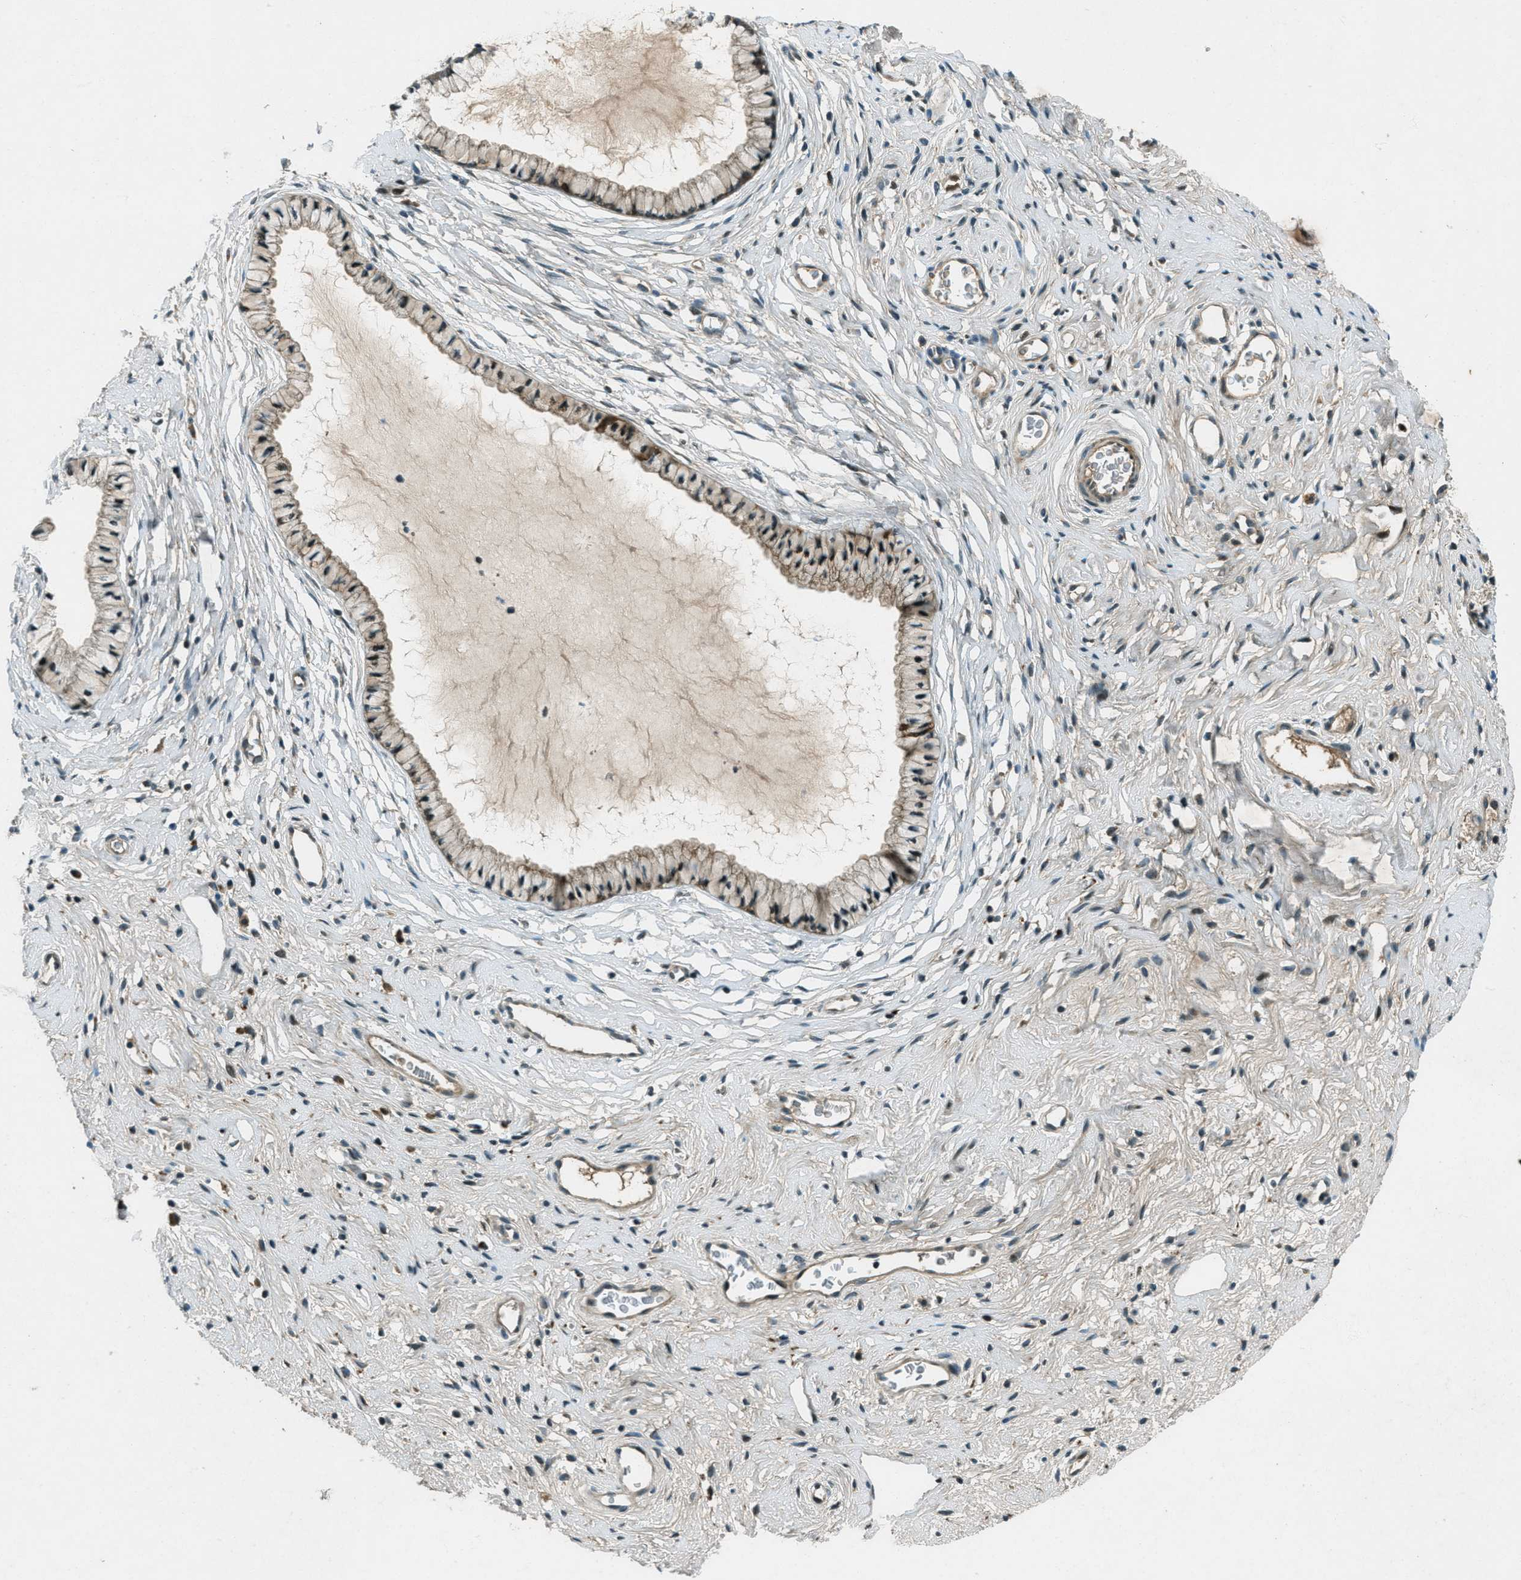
{"staining": {"intensity": "weak", "quantity": ">75%", "location": "cytoplasmic/membranous"}, "tissue": "cervix", "cell_type": "Glandular cells", "image_type": "normal", "snomed": [{"axis": "morphology", "description": "Normal tissue, NOS"}, {"axis": "topography", "description": "Cervix"}], "caption": "A high-resolution photomicrograph shows IHC staining of benign cervix, which demonstrates weak cytoplasmic/membranous staining in about >75% of glandular cells. (DAB IHC, brown staining for protein, blue staining for nuclei).", "gene": "STK11", "patient": {"sex": "female", "age": 77}}